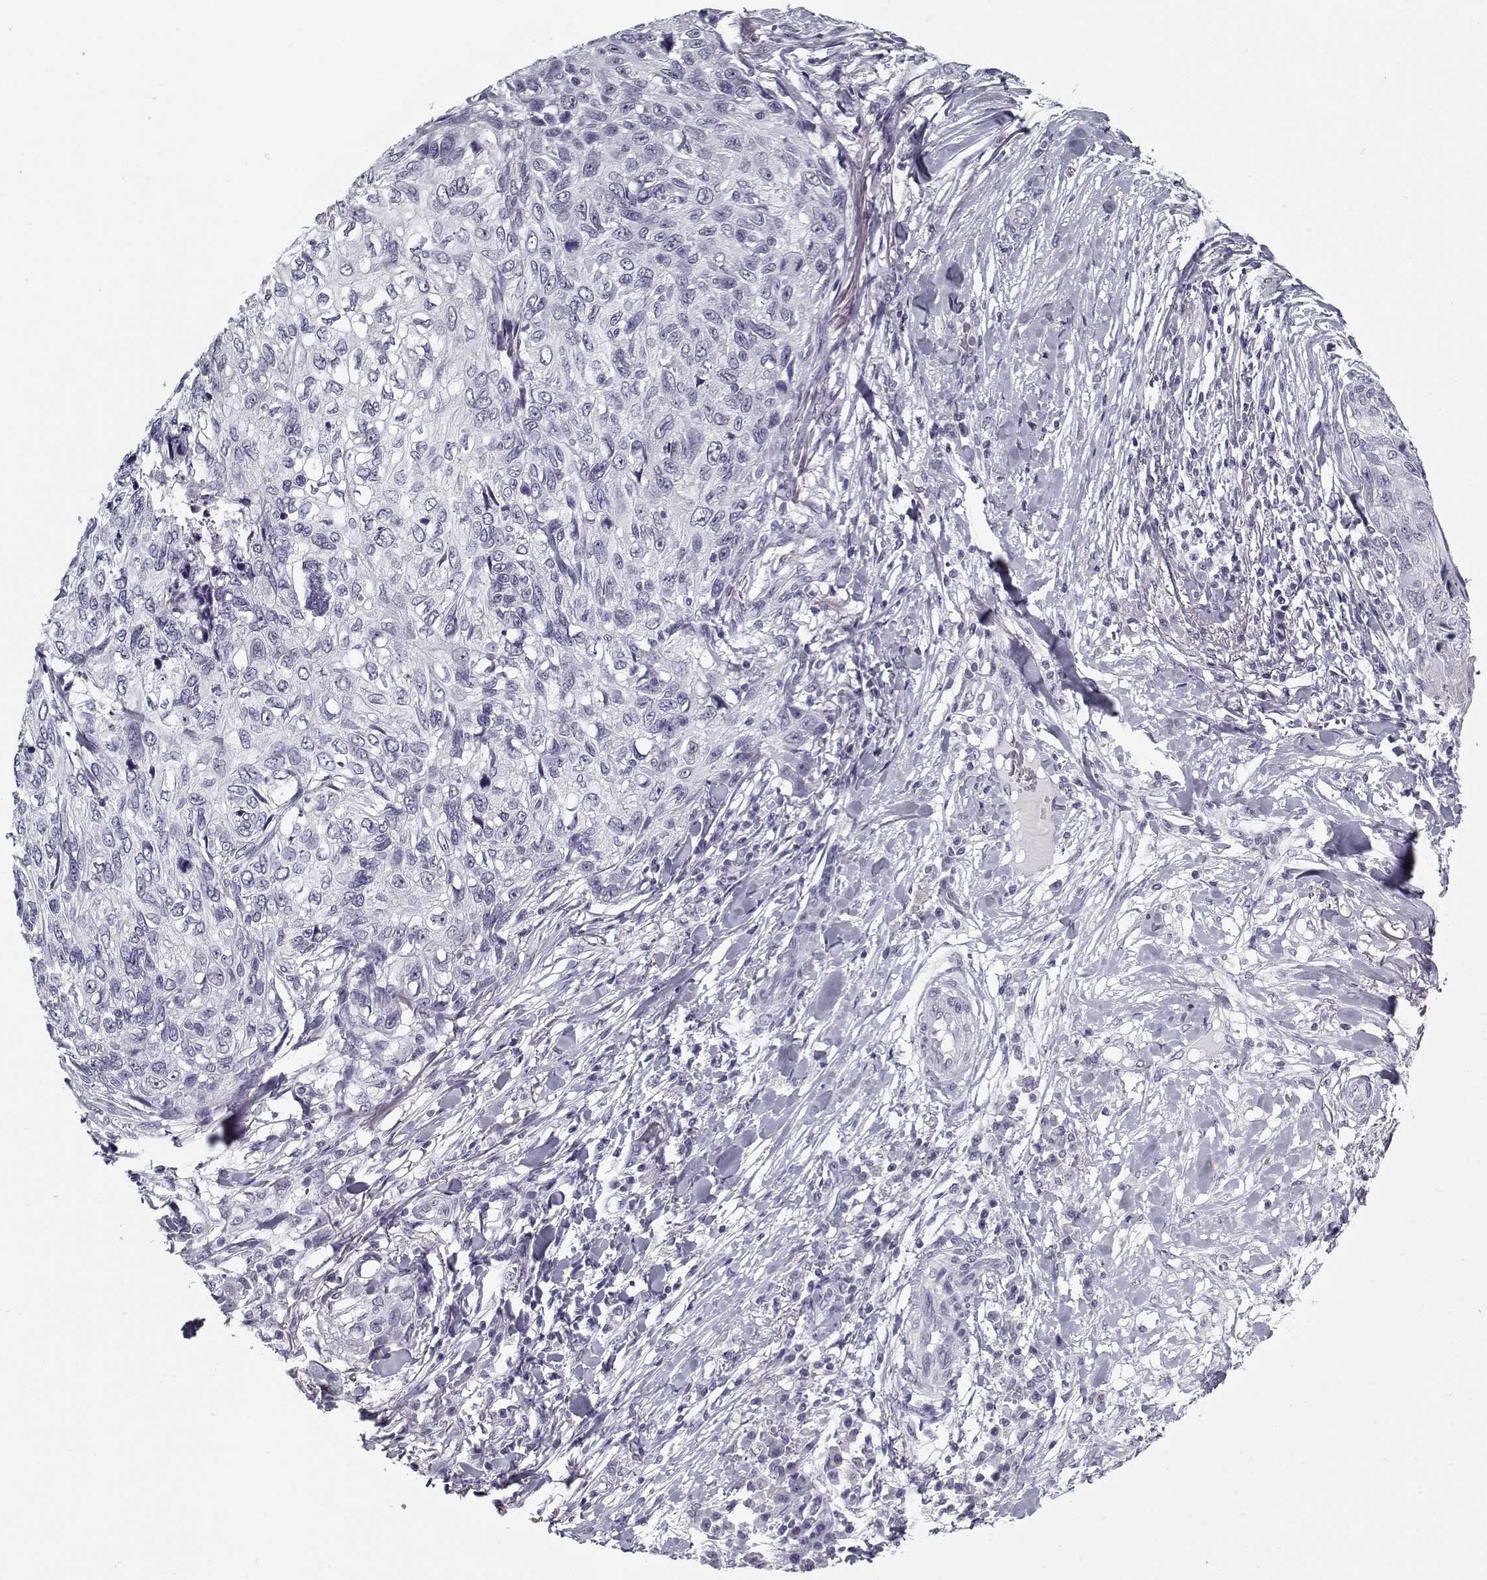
{"staining": {"intensity": "negative", "quantity": "none", "location": "none"}, "tissue": "skin cancer", "cell_type": "Tumor cells", "image_type": "cancer", "snomed": [{"axis": "morphology", "description": "Squamous cell carcinoma, NOS"}, {"axis": "topography", "description": "Skin"}], "caption": "Skin squamous cell carcinoma stained for a protein using immunohistochemistry (IHC) demonstrates no expression tumor cells.", "gene": "RNF32", "patient": {"sex": "male", "age": 92}}